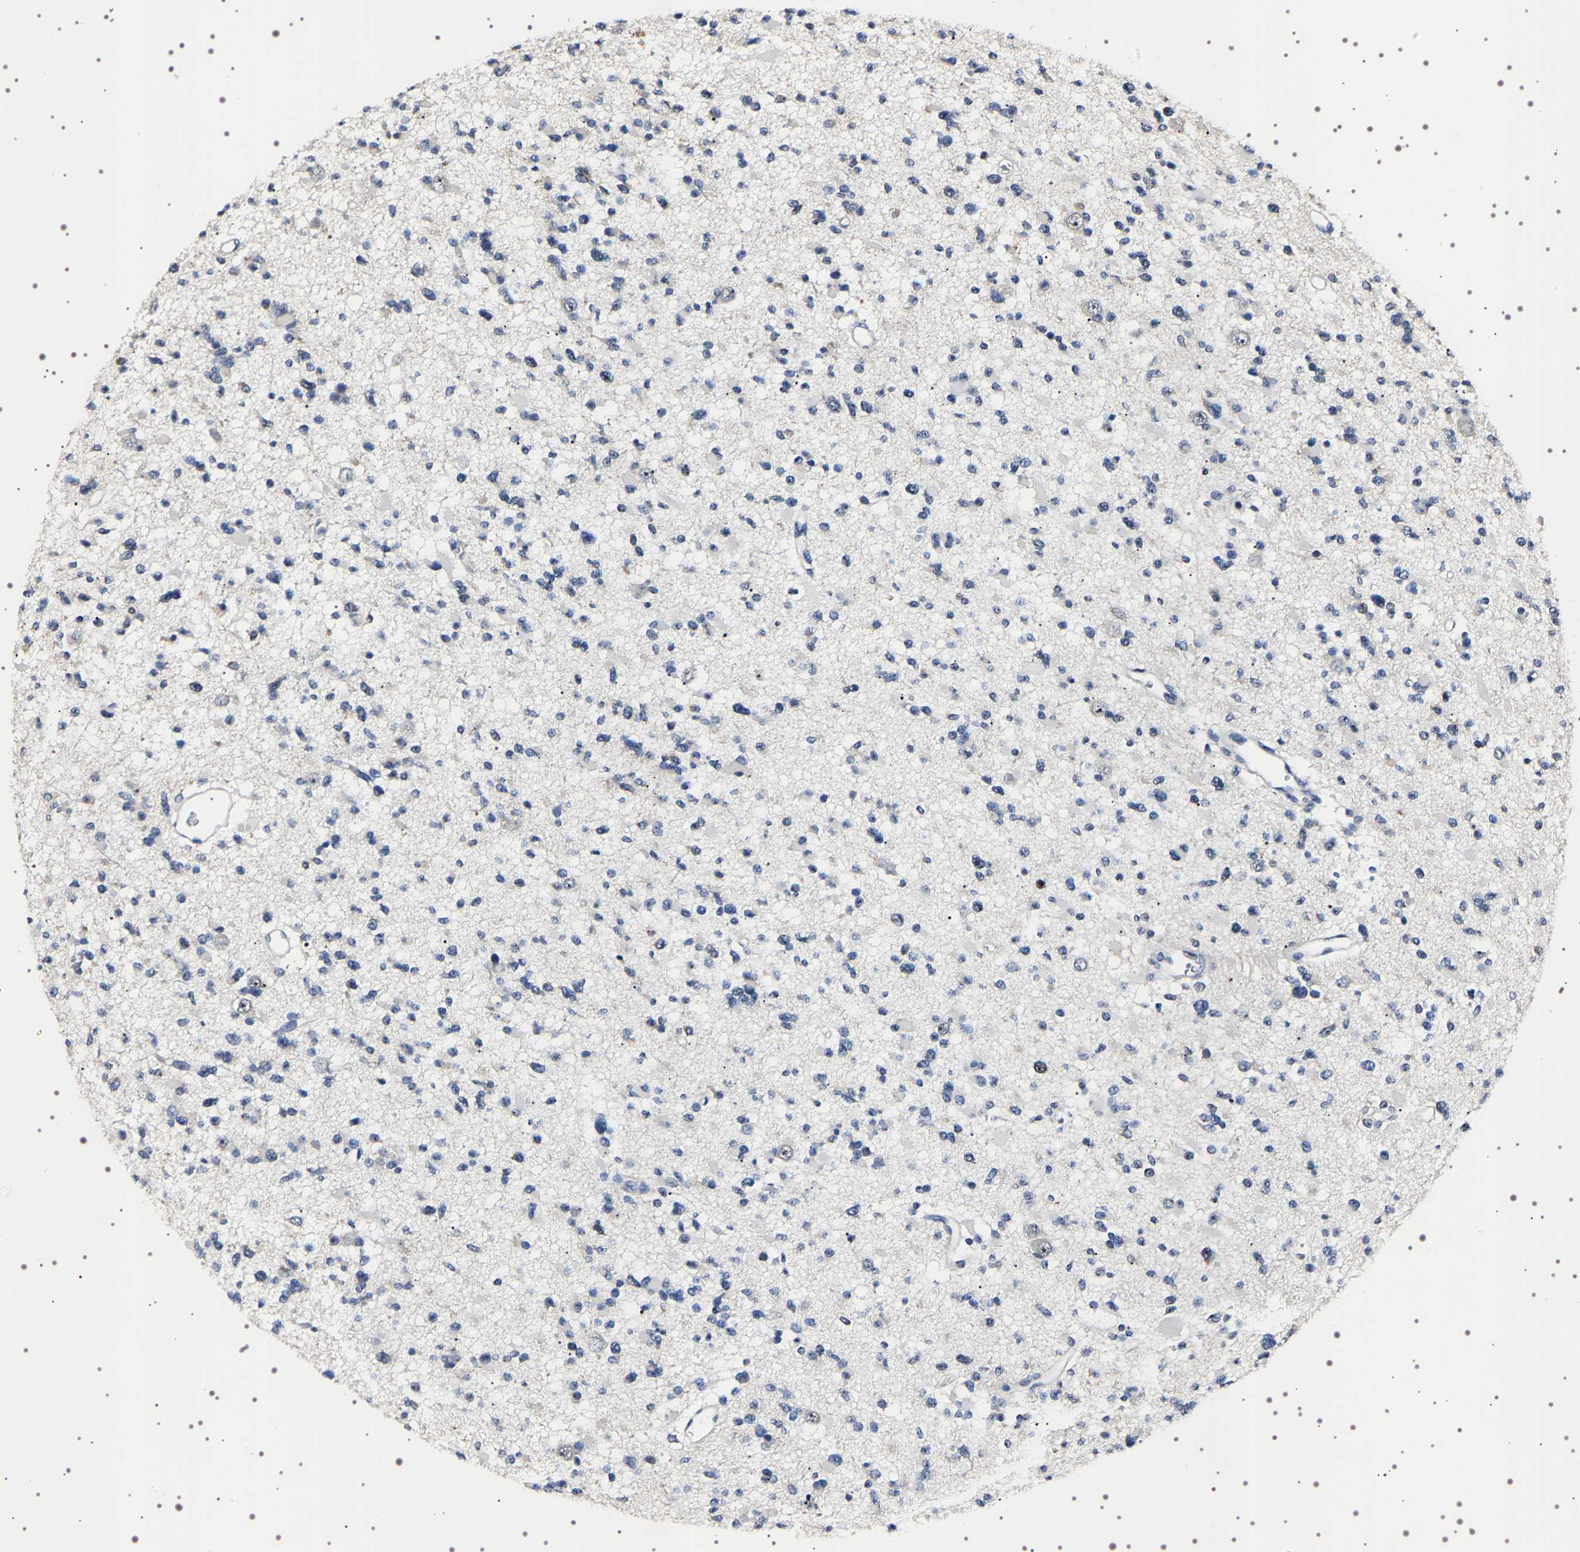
{"staining": {"intensity": "negative", "quantity": "none", "location": "none"}, "tissue": "glioma", "cell_type": "Tumor cells", "image_type": "cancer", "snomed": [{"axis": "morphology", "description": "Glioma, malignant, Low grade"}, {"axis": "topography", "description": "Brain"}], "caption": "The image shows no significant positivity in tumor cells of malignant glioma (low-grade). (DAB immunohistochemistry (IHC), high magnification).", "gene": "GNL3", "patient": {"sex": "female", "age": 22}}